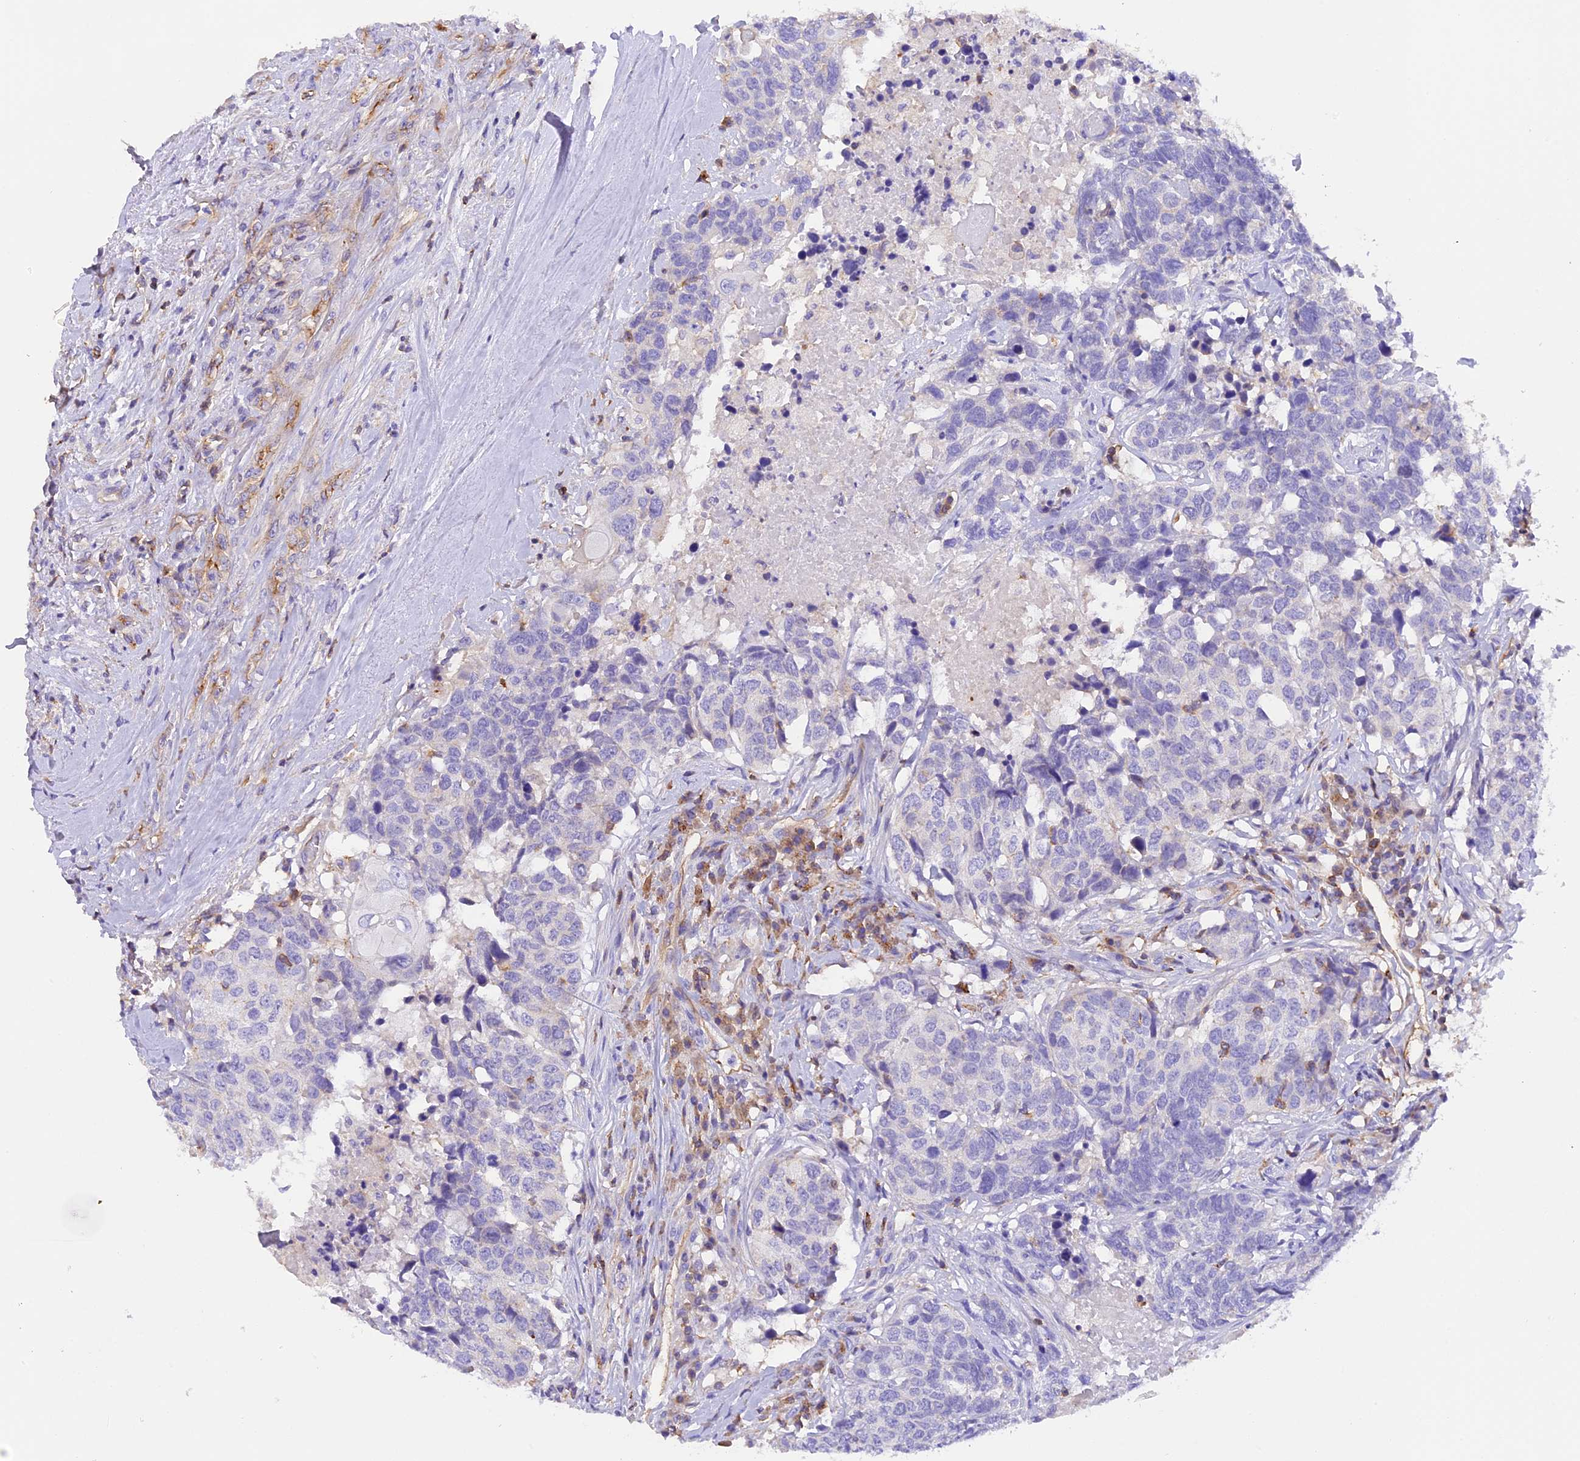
{"staining": {"intensity": "negative", "quantity": "none", "location": "none"}, "tissue": "head and neck cancer", "cell_type": "Tumor cells", "image_type": "cancer", "snomed": [{"axis": "morphology", "description": "Squamous cell carcinoma, NOS"}, {"axis": "topography", "description": "Head-Neck"}], "caption": "This is an immunohistochemistry photomicrograph of head and neck cancer (squamous cell carcinoma). There is no expression in tumor cells.", "gene": "FAM193A", "patient": {"sex": "male", "age": 66}}